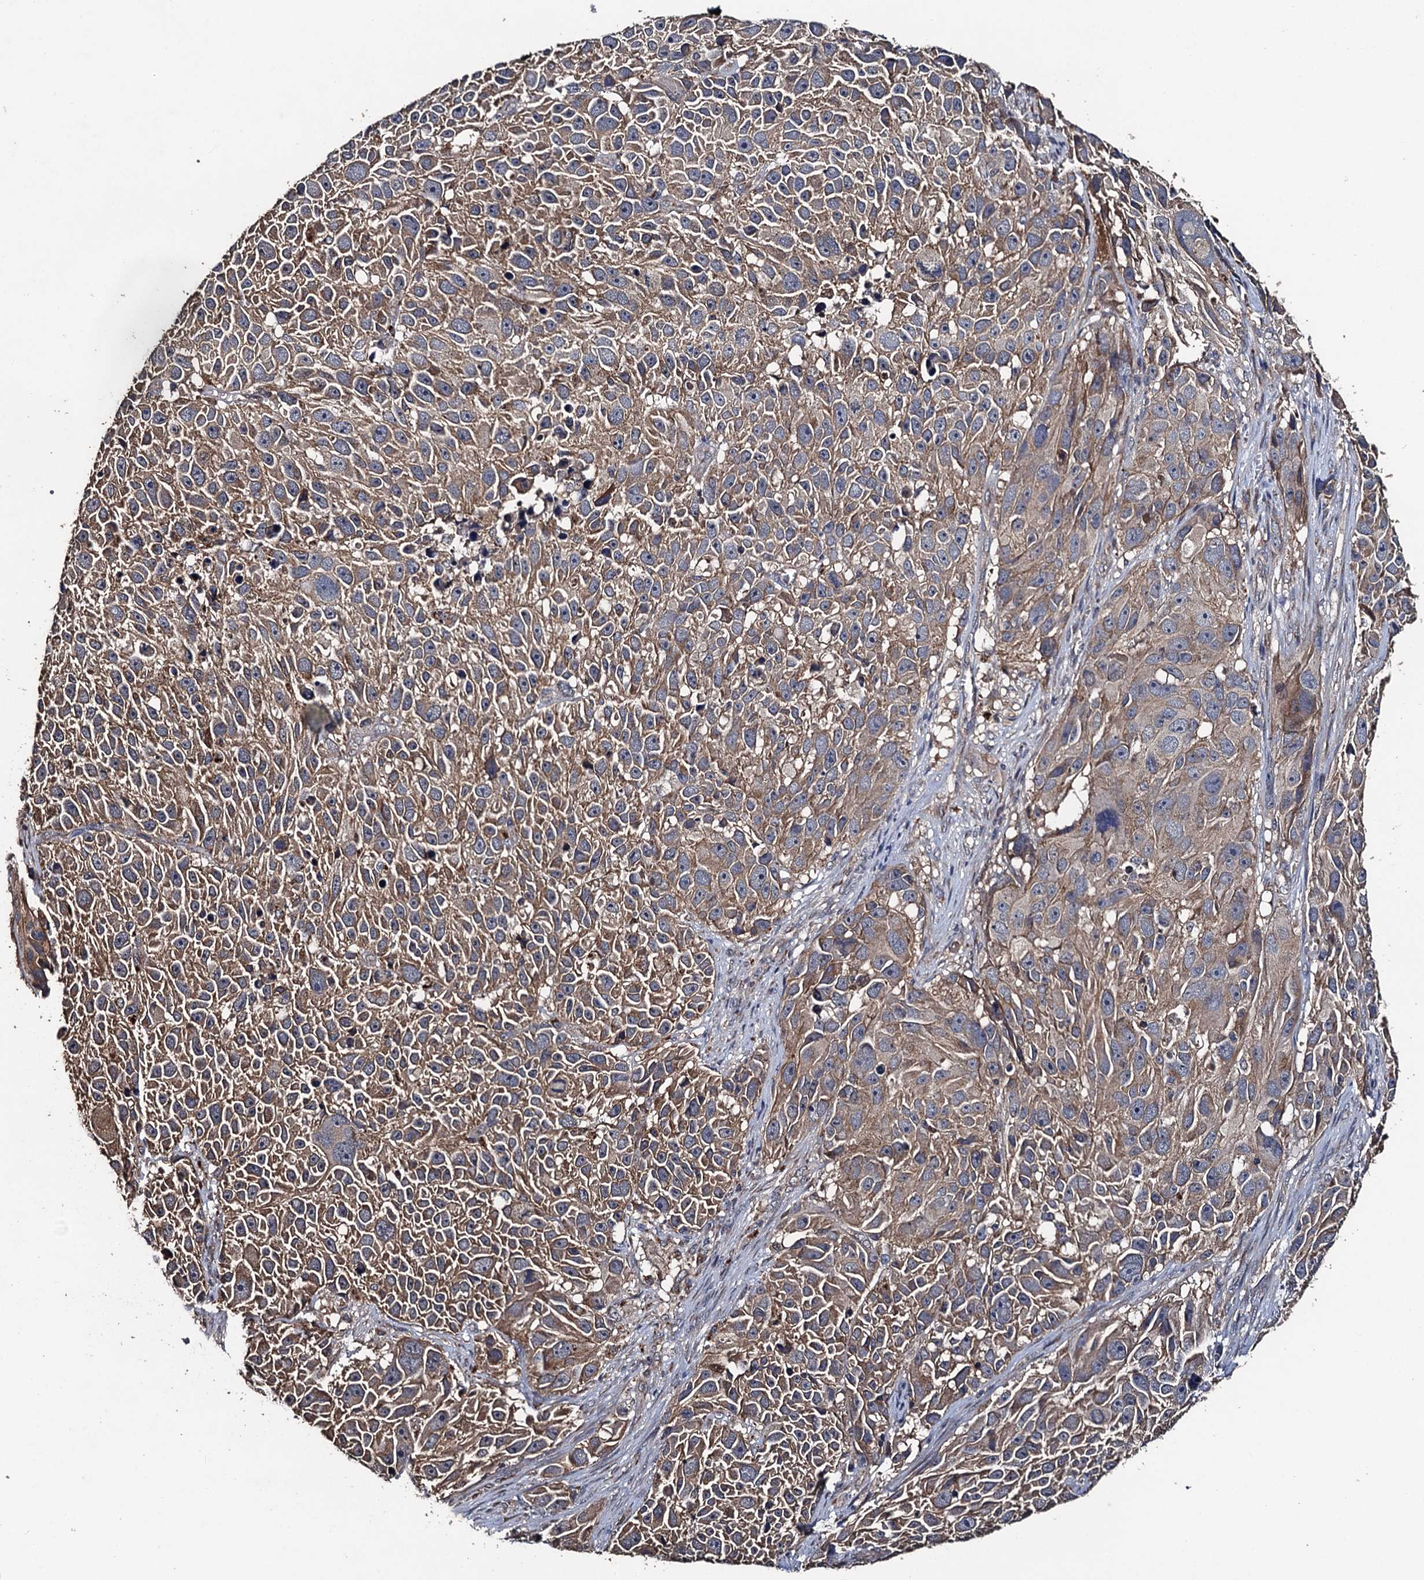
{"staining": {"intensity": "moderate", "quantity": ">75%", "location": "cytoplasmic/membranous"}, "tissue": "melanoma", "cell_type": "Tumor cells", "image_type": "cancer", "snomed": [{"axis": "morphology", "description": "Malignant melanoma, NOS"}, {"axis": "topography", "description": "Skin"}], "caption": "Moderate cytoplasmic/membranous staining is seen in about >75% of tumor cells in malignant melanoma.", "gene": "PPTC7", "patient": {"sex": "male", "age": 84}}